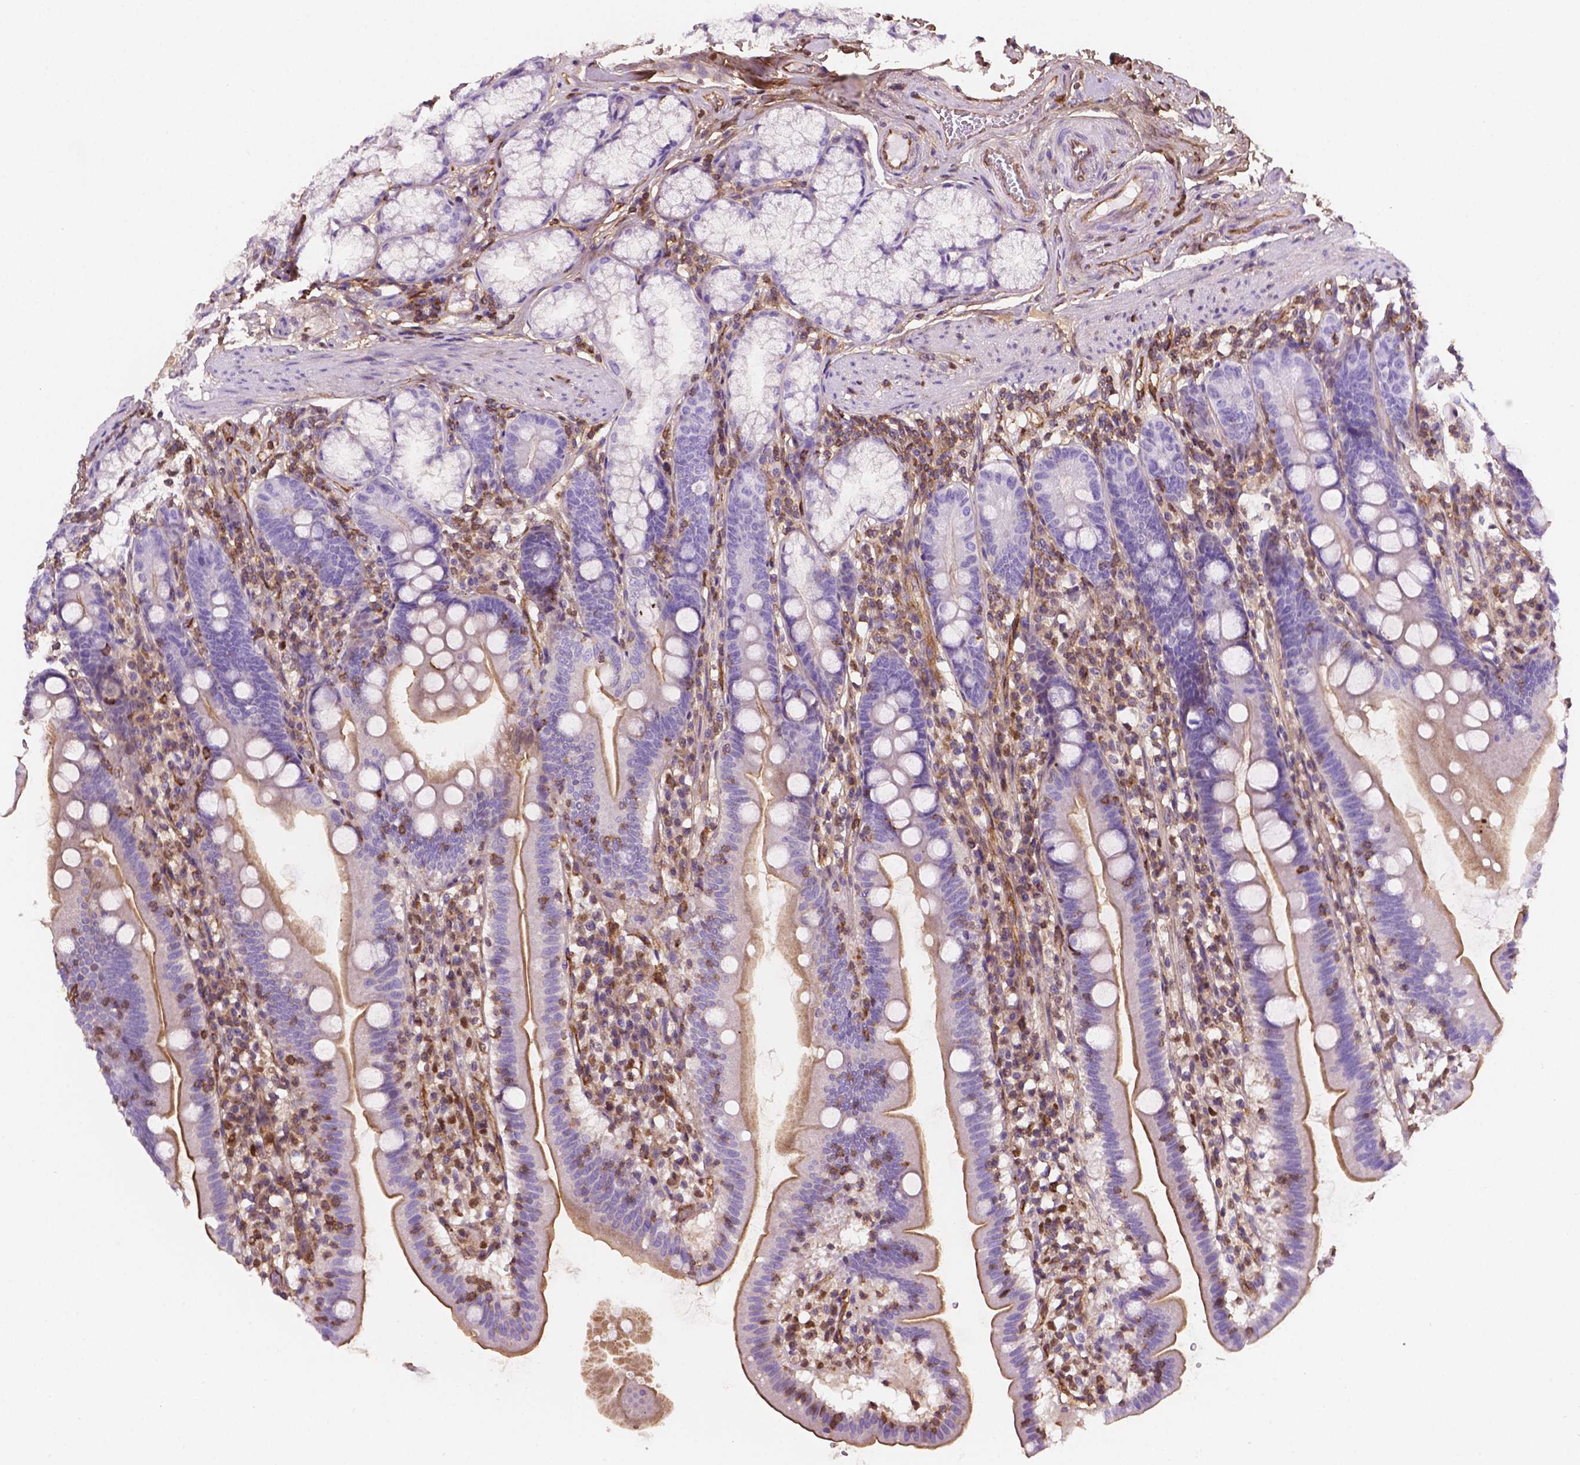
{"staining": {"intensity": "moderate", "quantity": "<25%", "location": "cytoplasmic/membranous,nuclear"}, "tissue": "duodenum", "cell_type": "Glandular cells", "image_type": "normal", "snomed": [{"axis": "morphology", "description": "Normal tissue, NOS"}, {"axis": "topography", "description": "Duodenum"}], "caption": "Moderate cytoplasmic/membranous,nuclear protein expression is appreciated in approximately <25% of glandular cells in duodenum.", "gene": "DCN", "patient": {"sex": "female", "age": 67}}